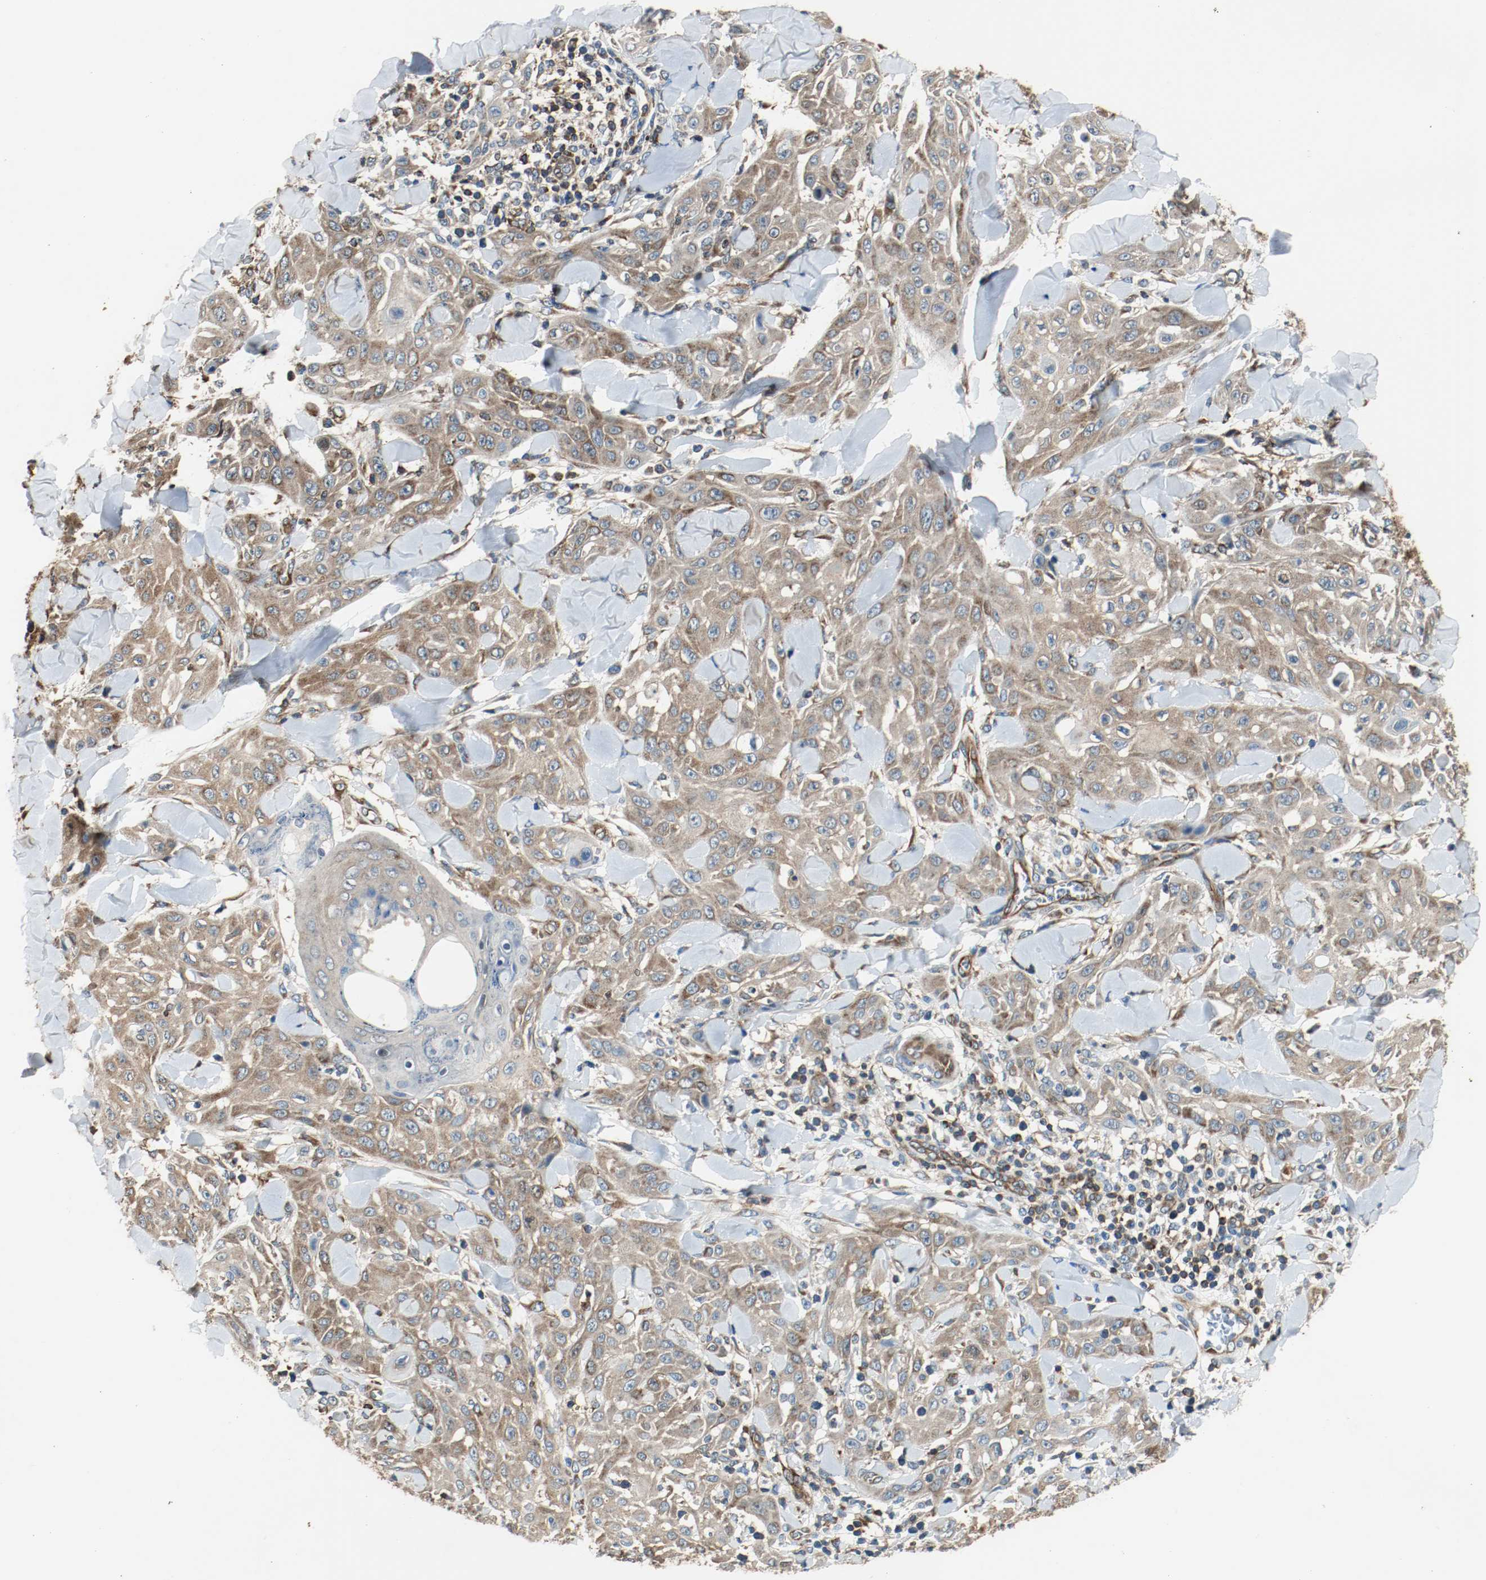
{"staining": {"intensity": "moderate", "quantity": ">75%", "location": "cytoplasmic/membranous"}, "tissue": "skin cancer", "cell_type": "Tumor cells", "image_type": "cancer", "snomed": [{"axis": "morphology", "description": "Squamous cell carcinoma, NOS"}, {"axis": "topography", "description": "Skin"}], "caption": "Human skin squamous cell carcinoma stained with a protein marker demonstrates moderate staining in tumor cells.", "gene": "PLCG1", "patient": {"sex": "male", "age": 24}}